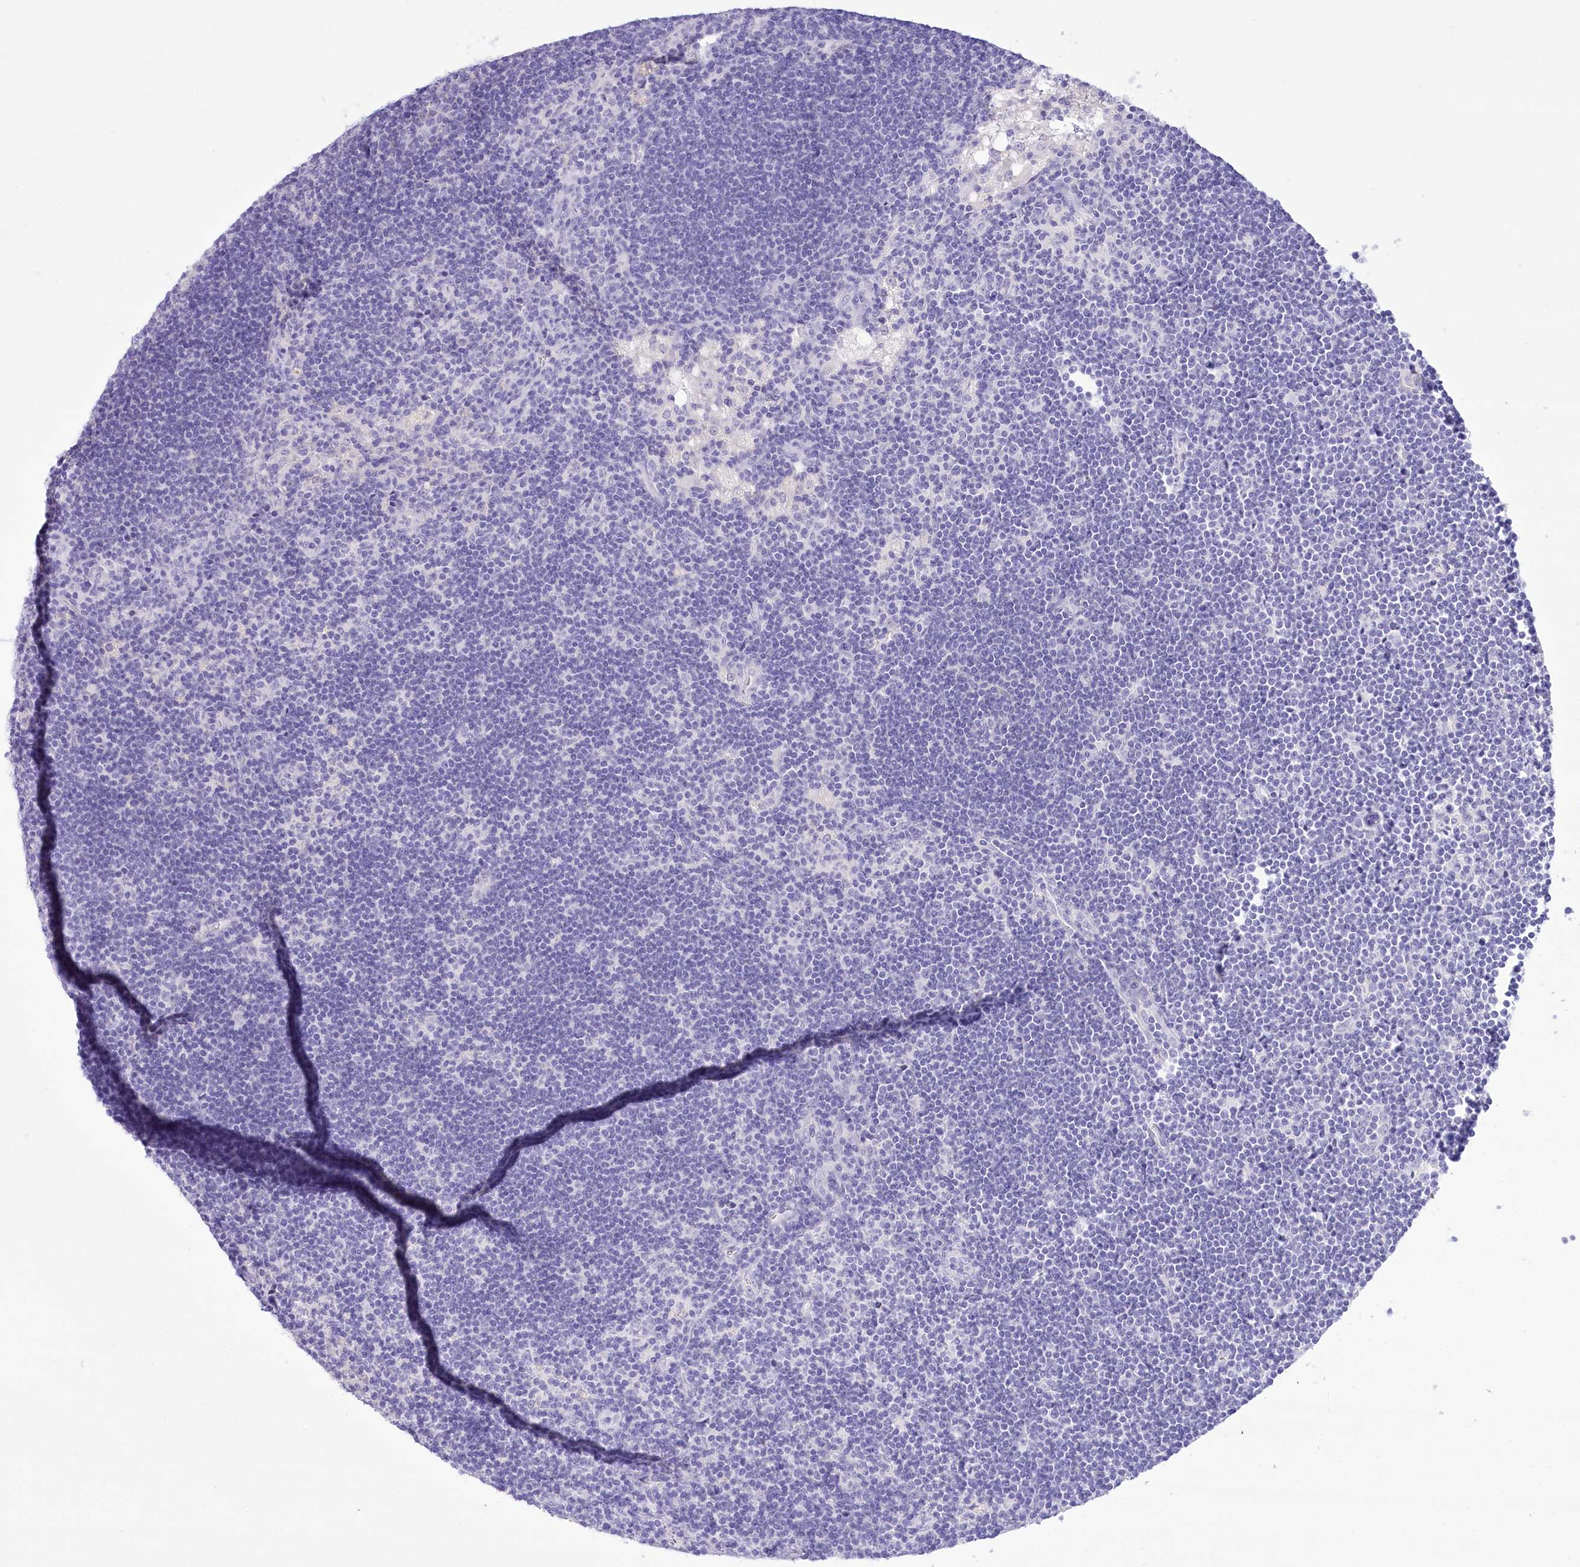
{"staining": {"intensity": "negative", "quantity": "none", "location": "none"}, "tissue": "lymph node", "cell_type": "Germinal center cells", "image_type": "normal", "snomed": [{"axis": "morphology", "description": "Normal tissue, NOS"}, {"axis": "topography", "description": "Lymph node"}], "caption": "An immunohistochemistry (IHC) histopathology image of benign lymph node is shown. There is no staining in germinal center cells of lymph node. (Immunohistochemistry, brightfield microscopy, high magnification).", "gene": "PBLD", "patient": {"sex": "male", "age": 24}}